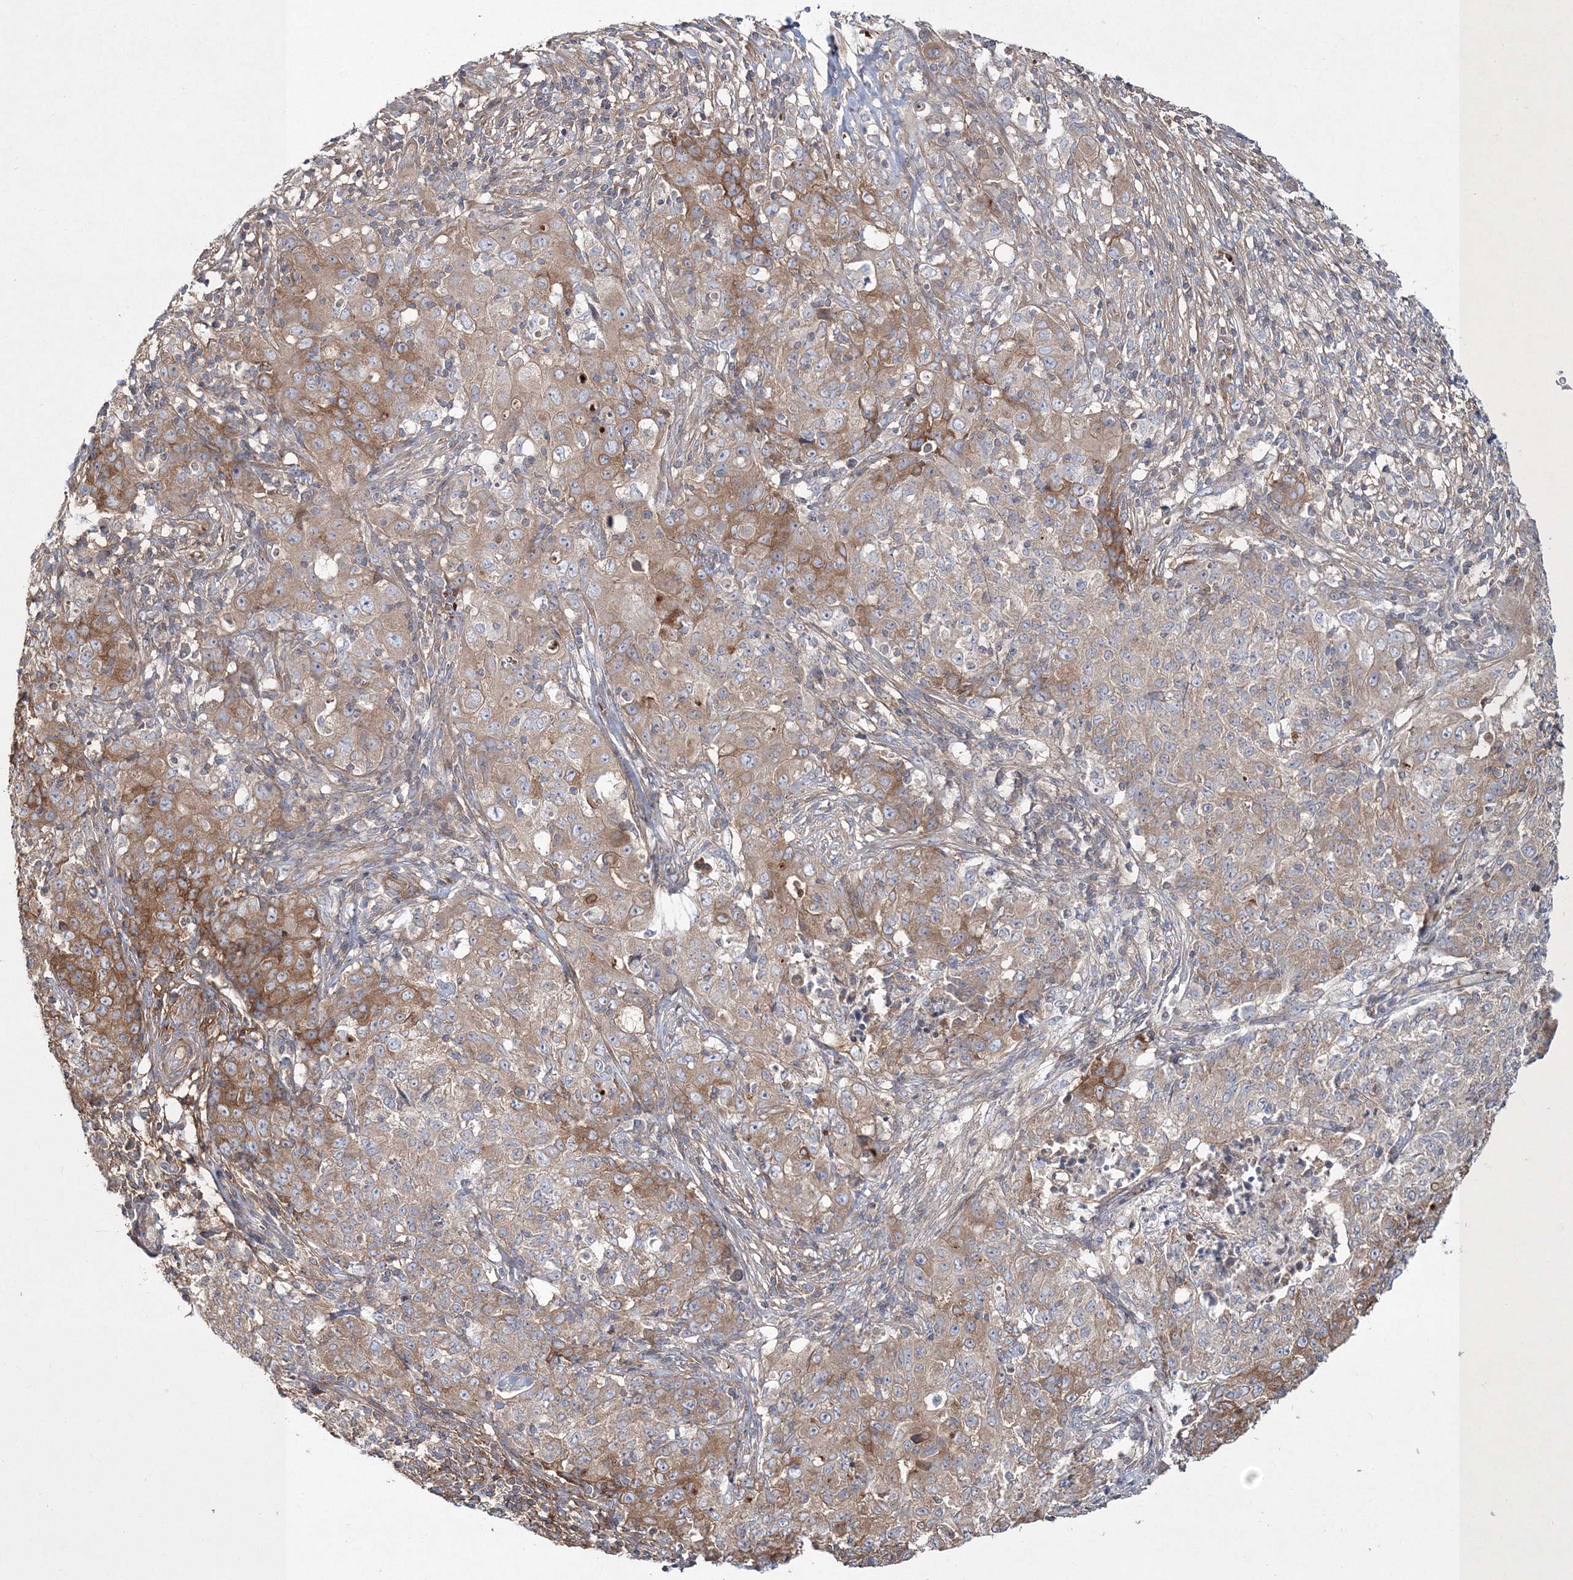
{"staining": {"intensity": "moderate", "quantity": ">75%", "location": "cytoplasmic/membranous"}, "tissue": "ovarian cancer", "cell_type": "Tumor cells", "image_type": "cancer", "snomed": [{"axis": "morphology", "description": "Carcinoma, endometroid"}, {"axis": "topography", "description": "Ovary"}], "caption": "Immunohistochemistry (IHC) micrograph of neoplastic tissue: human ovarian cancer stained using immunohistochemistry (IHC) shows medium levels of moderate protein expression localized specifically in the cytoplasmic/membranous of tumor cells, appearing as a cytoplasmic/membranous brown color.", "gene": "ZSWIM6", "patient": {"sex": "female", "age": 42}}